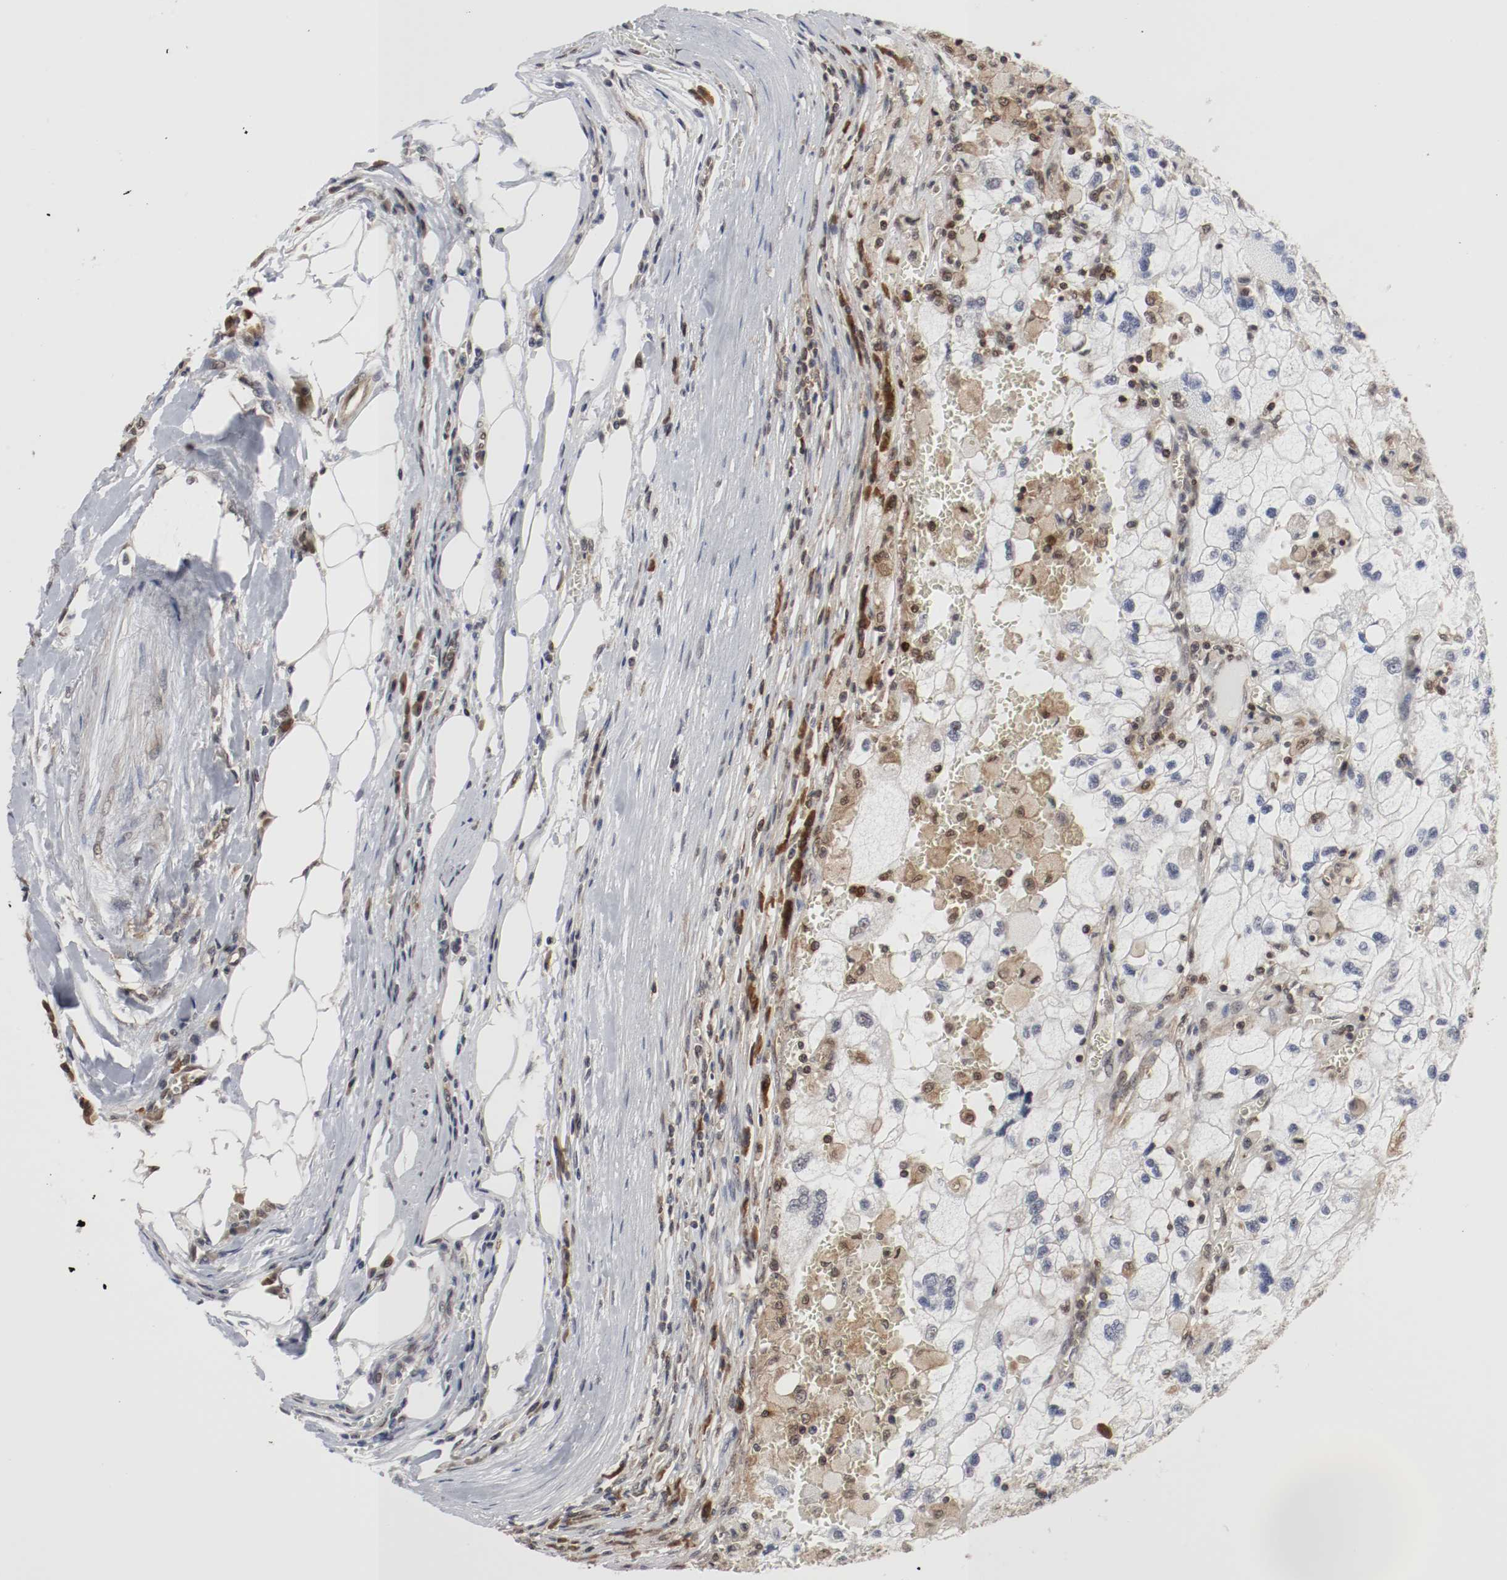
{"staining": {"intensity": "negative", "quantity": "none", "location": "none"}, "tissue": "renal cancer", "cell_type": "Tumor cells", "image_type": "cancer", "snomed": [{"axis": "morphology", "description": "Normal tissue, NOS"}, {"axis": "morphology", "description": "Adenocarcinoma, NOS"}, {"axis": "topography", "description": "Kidney"}], "caption": "Immunohistochemistry of human adenocarcinoma (renal) reveals no expression in tumor cells. (DAB IHC visualized using brightfield microscopy, high magnification).", "gene": "AFG3L2", "patient": {"sex": "male", "age": 71}}